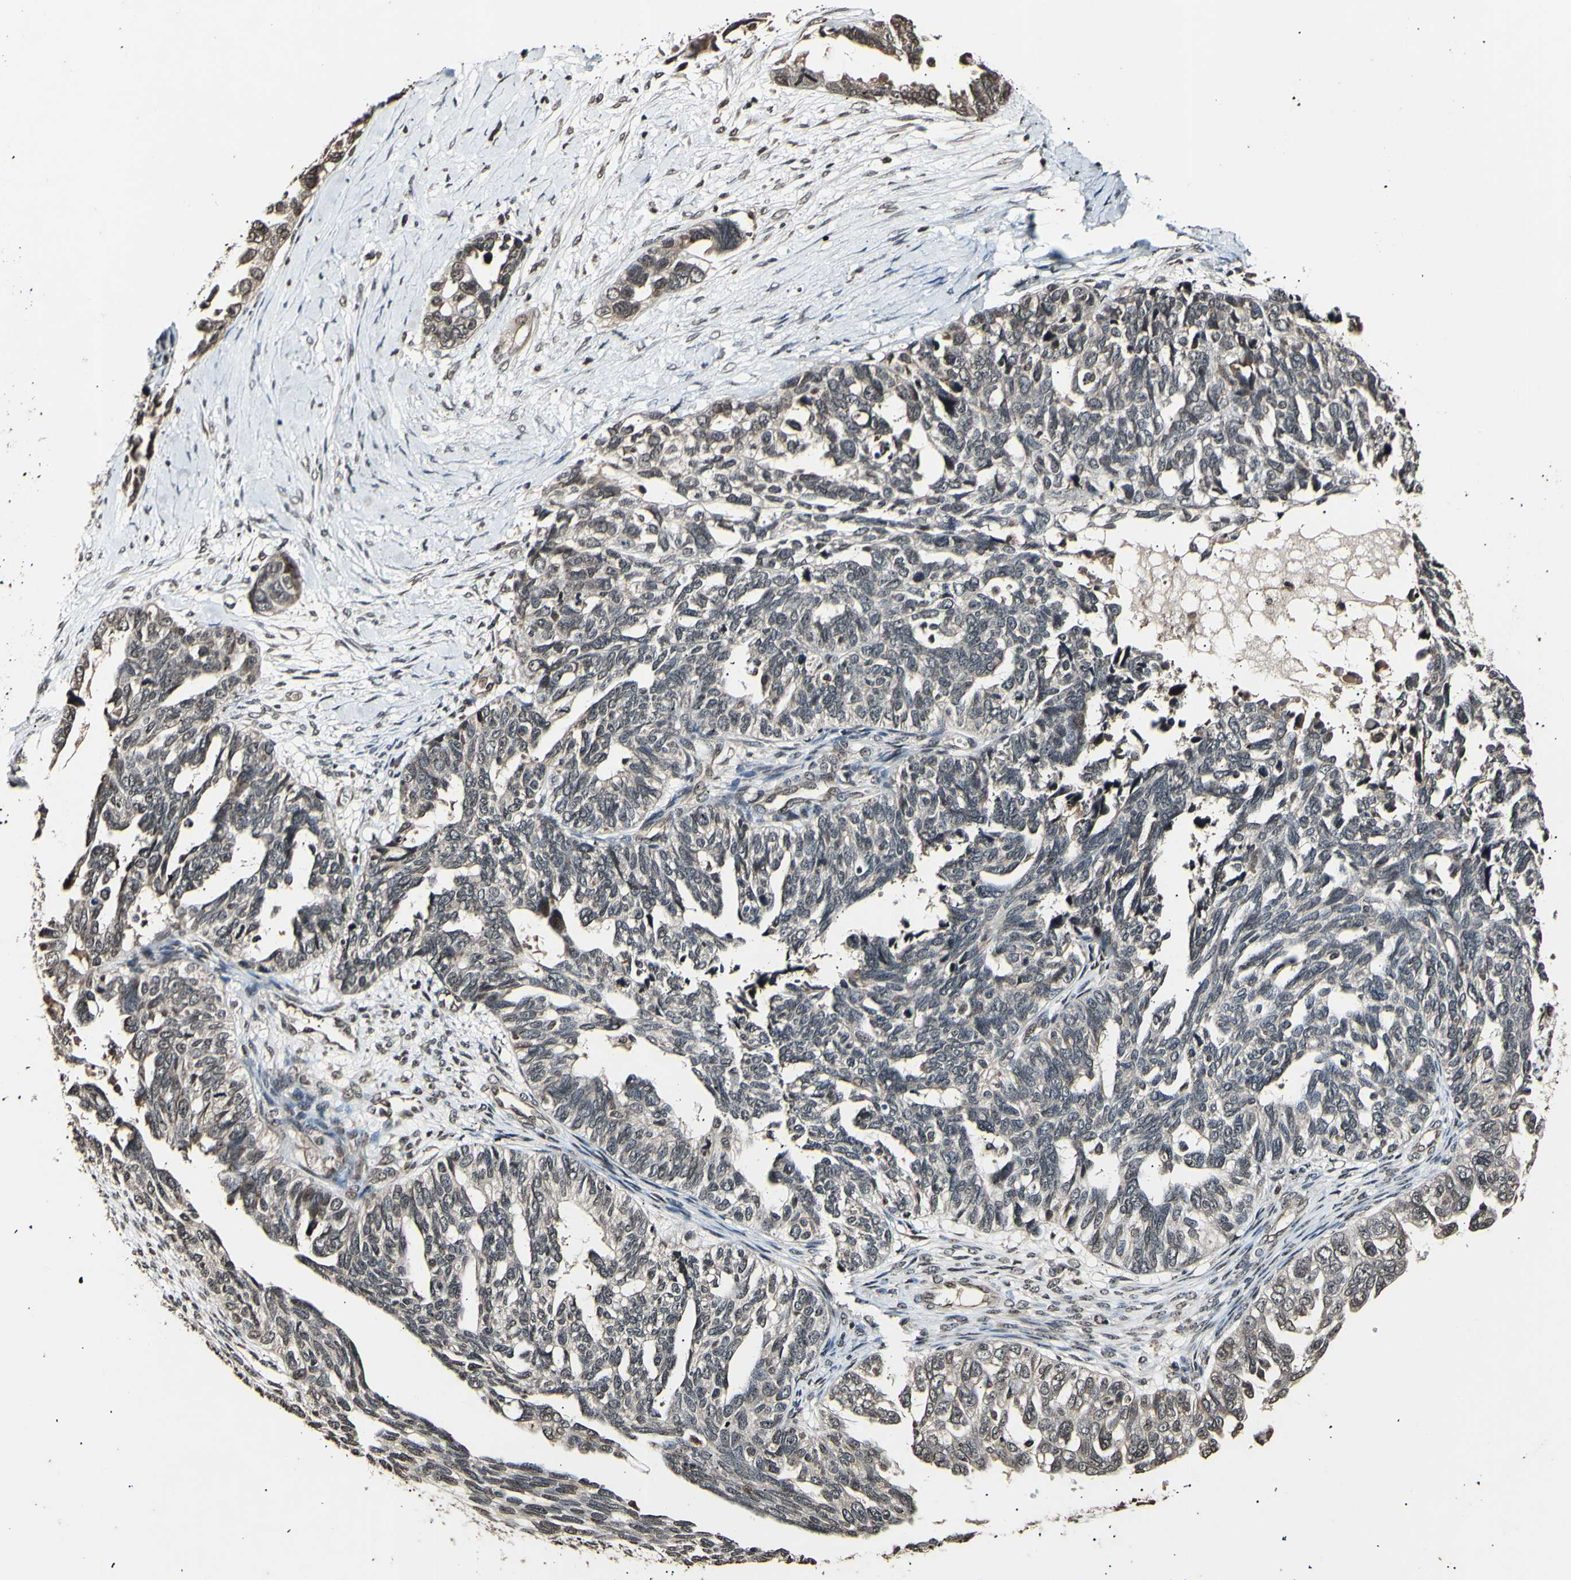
{"staining": {"intensity": "weak", "quantity": "<25%", "location": "cytoplasmic/membranous,nuclear"}, "tissue": "ovarian cancer", "cell_type": "Tumor cells", "image_type": "cancer", "snomed": [{"axis": "morphology", "description": "Cystadenocarcinoma, serous, NOS"}, {"axis": "topography", "description": "Ovary"}], "caption": "This is a image of immunohistochemistry staining of ovarian cancer (serous cystadenocarcinoma), which shows no staining in tumor cells. (Brightfield microscopy of DAB immunohistochemistry at high magnification).", "gene": "ANAPC7", "patient": {"sex": "female", "age": 79}}